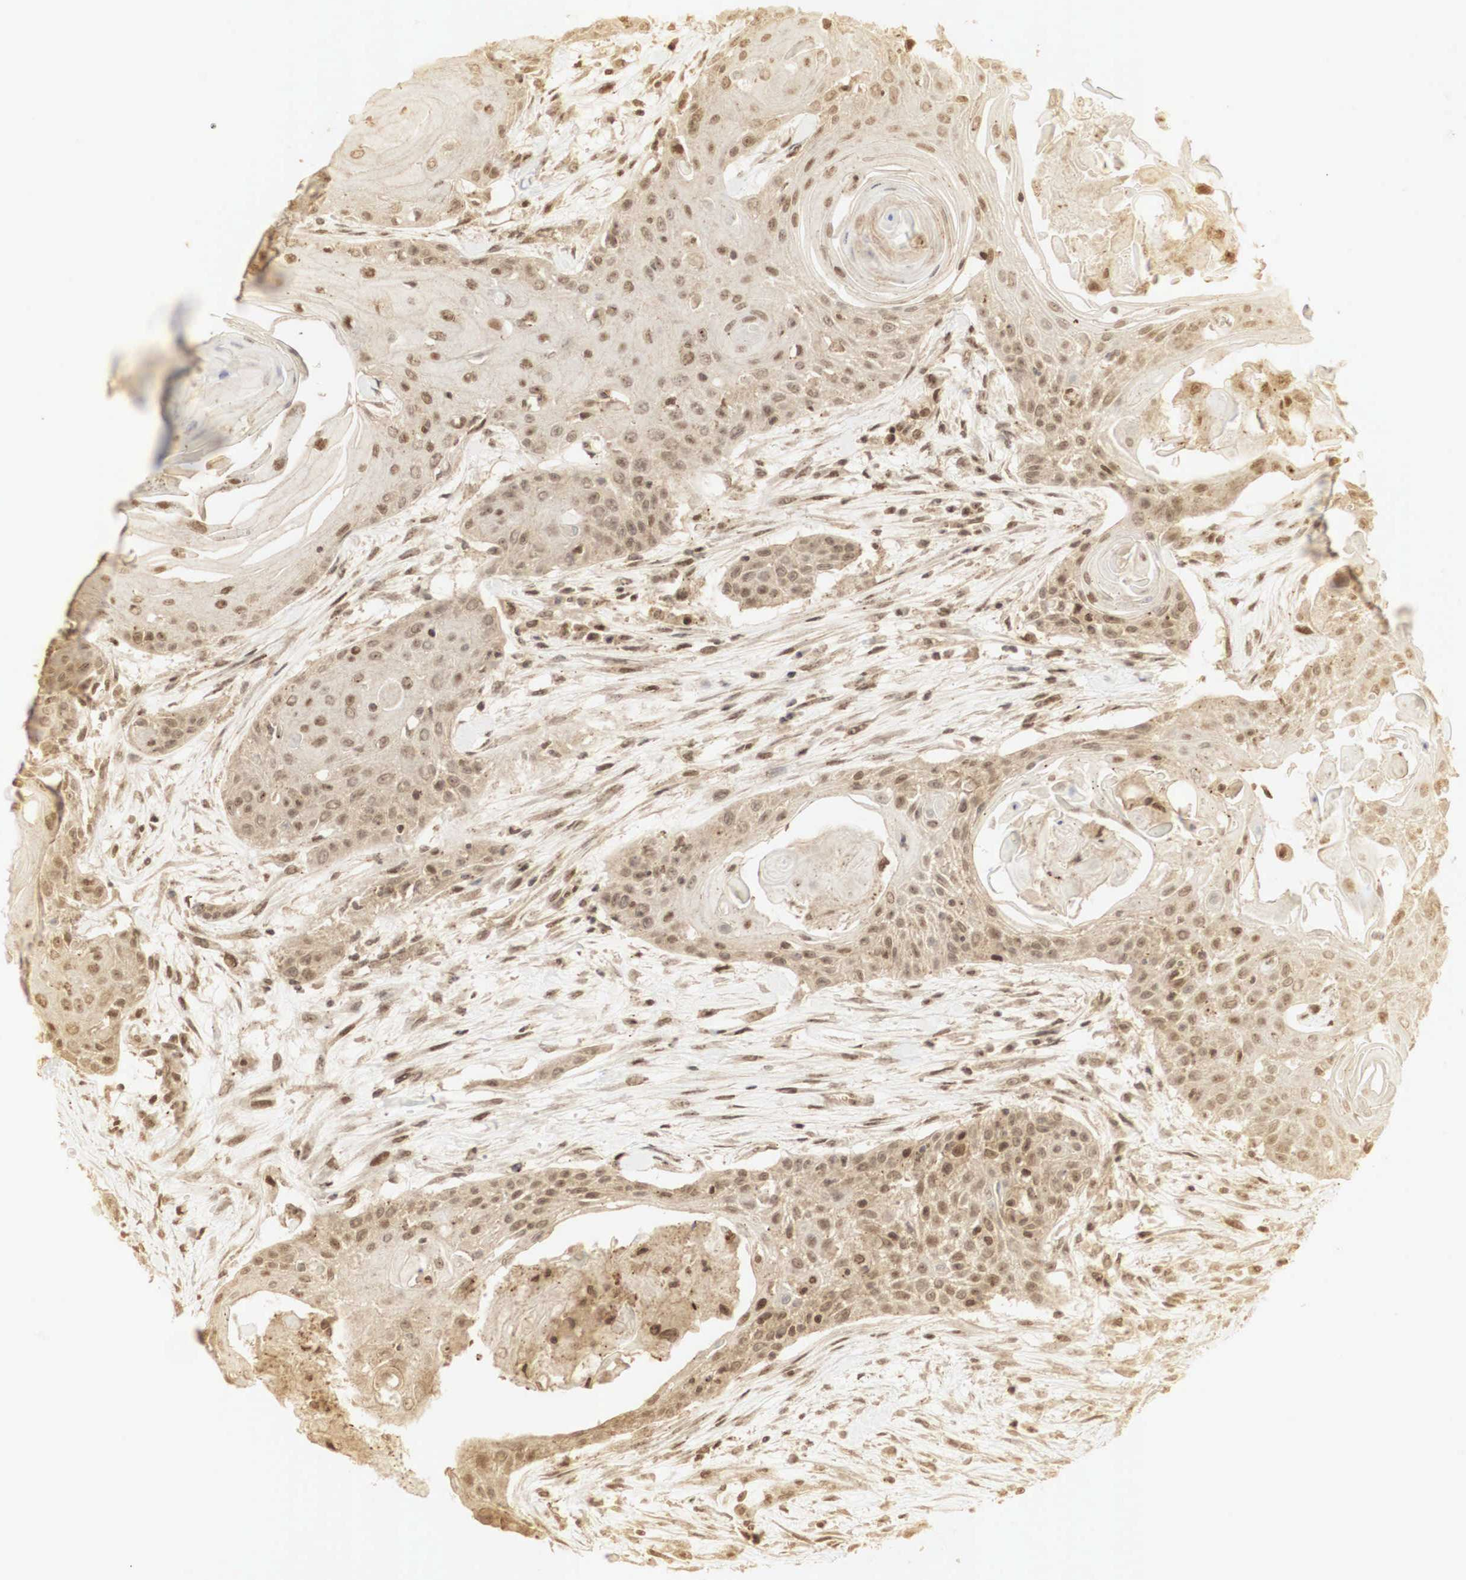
{"staining": {"intensity": "weak", "quantity": "25%-75%", "location": "cytoplasmic/membranous,nuclear"}, "tissue": "head and neck cancer", "cell_type": "Tumor cells", "image_type": "cancer", "snomed": [{"axis": "morphology", "description": "Squamous cell carcinoma, NOS"}, {"axis": "morphology", "description": "Squamous cell carcinoma, metastatic, NOS"}, {"axis": "topography", "description": "Lymph node"}, {"axis": "topography", "description": "Salivary gland"}, {"axis": "topography", "description": "Head-Neck"}], "caption": "Weak cytoplasmic/membranous and nuclear protein staining is present in about 25%-75% of tumor cells in head and neck cancer (squamous cell carcinoma).", "gene": "RNF113A", "patient": {"sex": "female", "age": 74}}